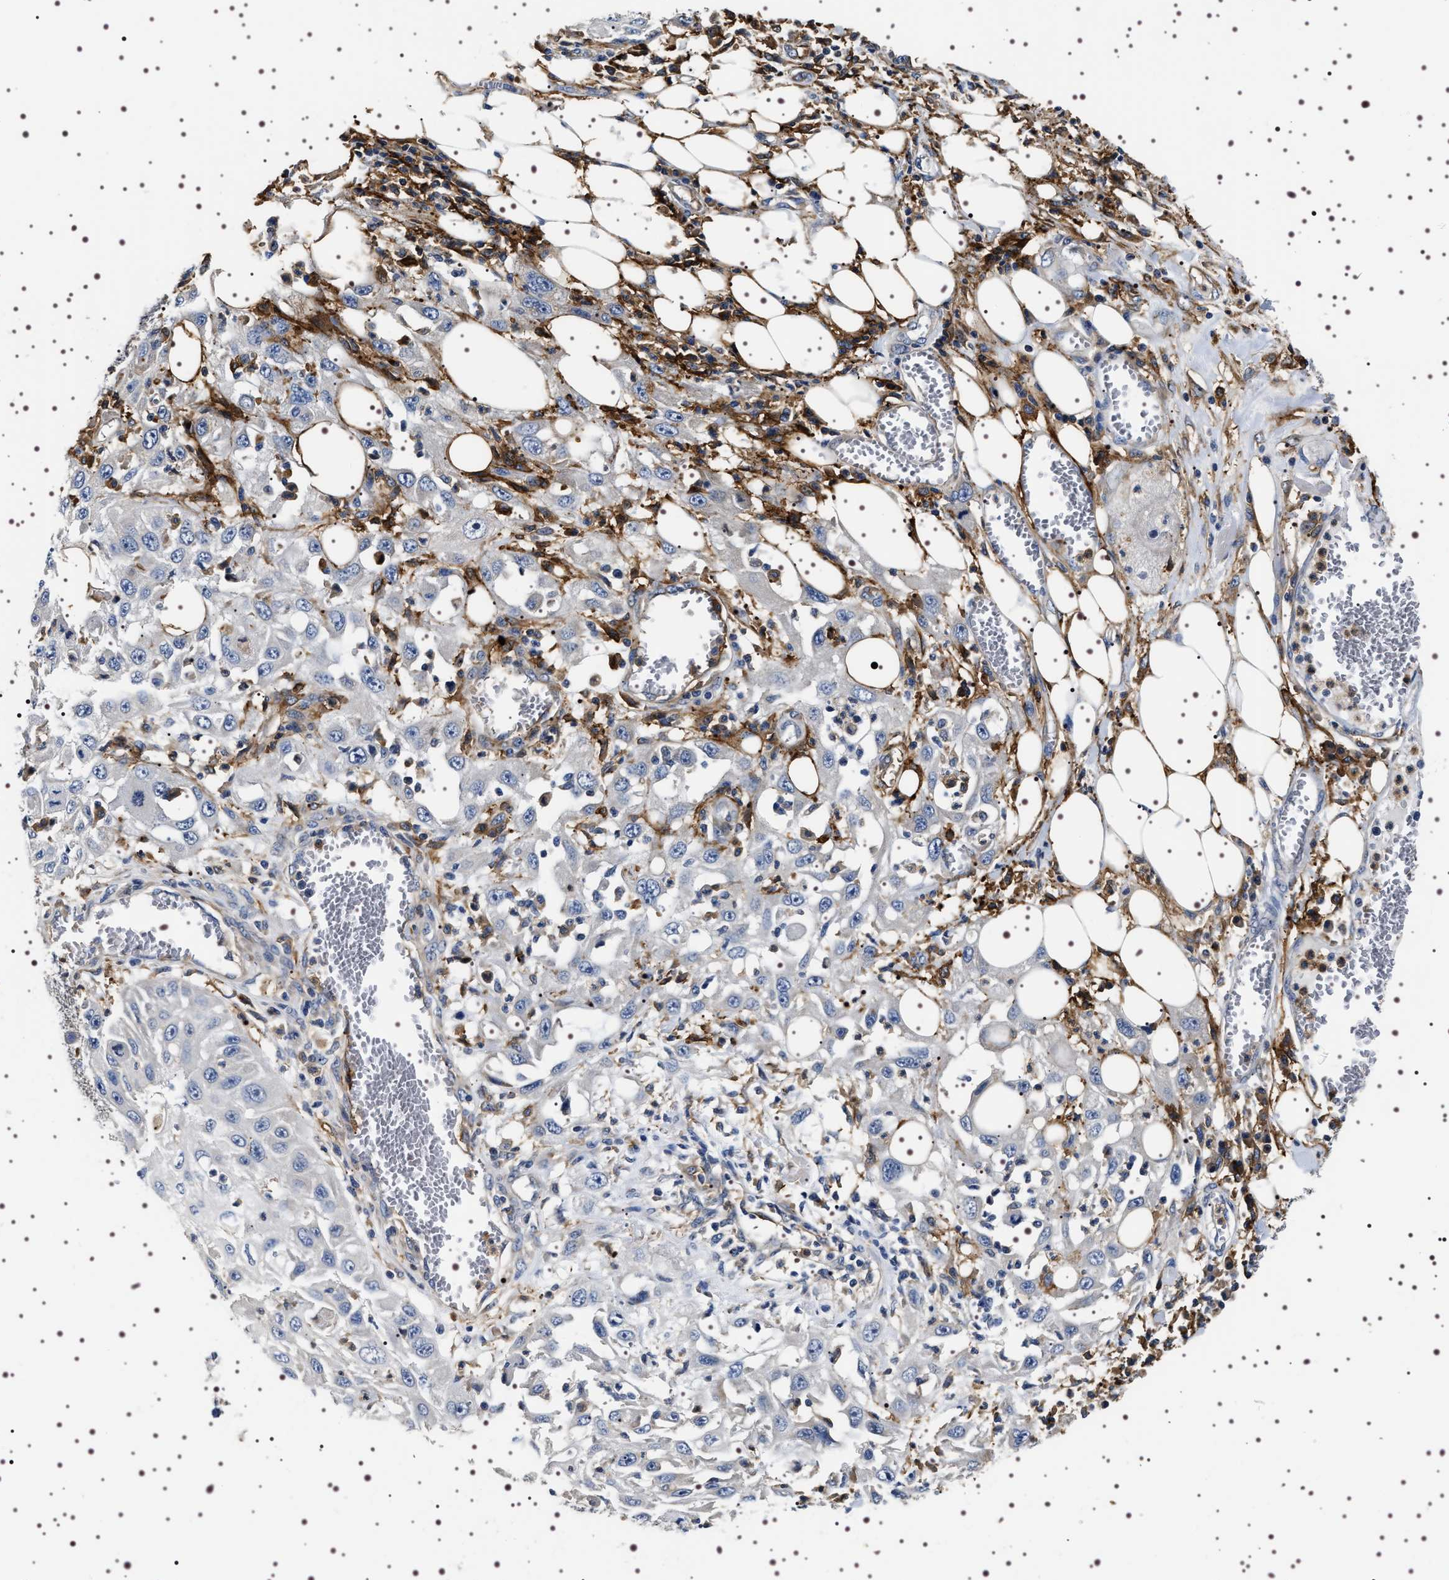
{"staining": {"intensity": "negative", "quantity": "none", "location": "none"}, "tissue": "skin cancer", "cell_type": "Tumor cells", "image_type": "cancer", "snomed": [{"axis": "morphology", "description": "Squamous cell carcinoma, NOS"}, {"axis": "topography", "description": "Skin"}], "caption": "High power microscopy photomicrograph of an immunohistochemistry histopathology image of skin cancer, revealing no significant positivity in tumor cells.", "gene": "ALPL", "patient": {"sex": "male", "age": 75}}